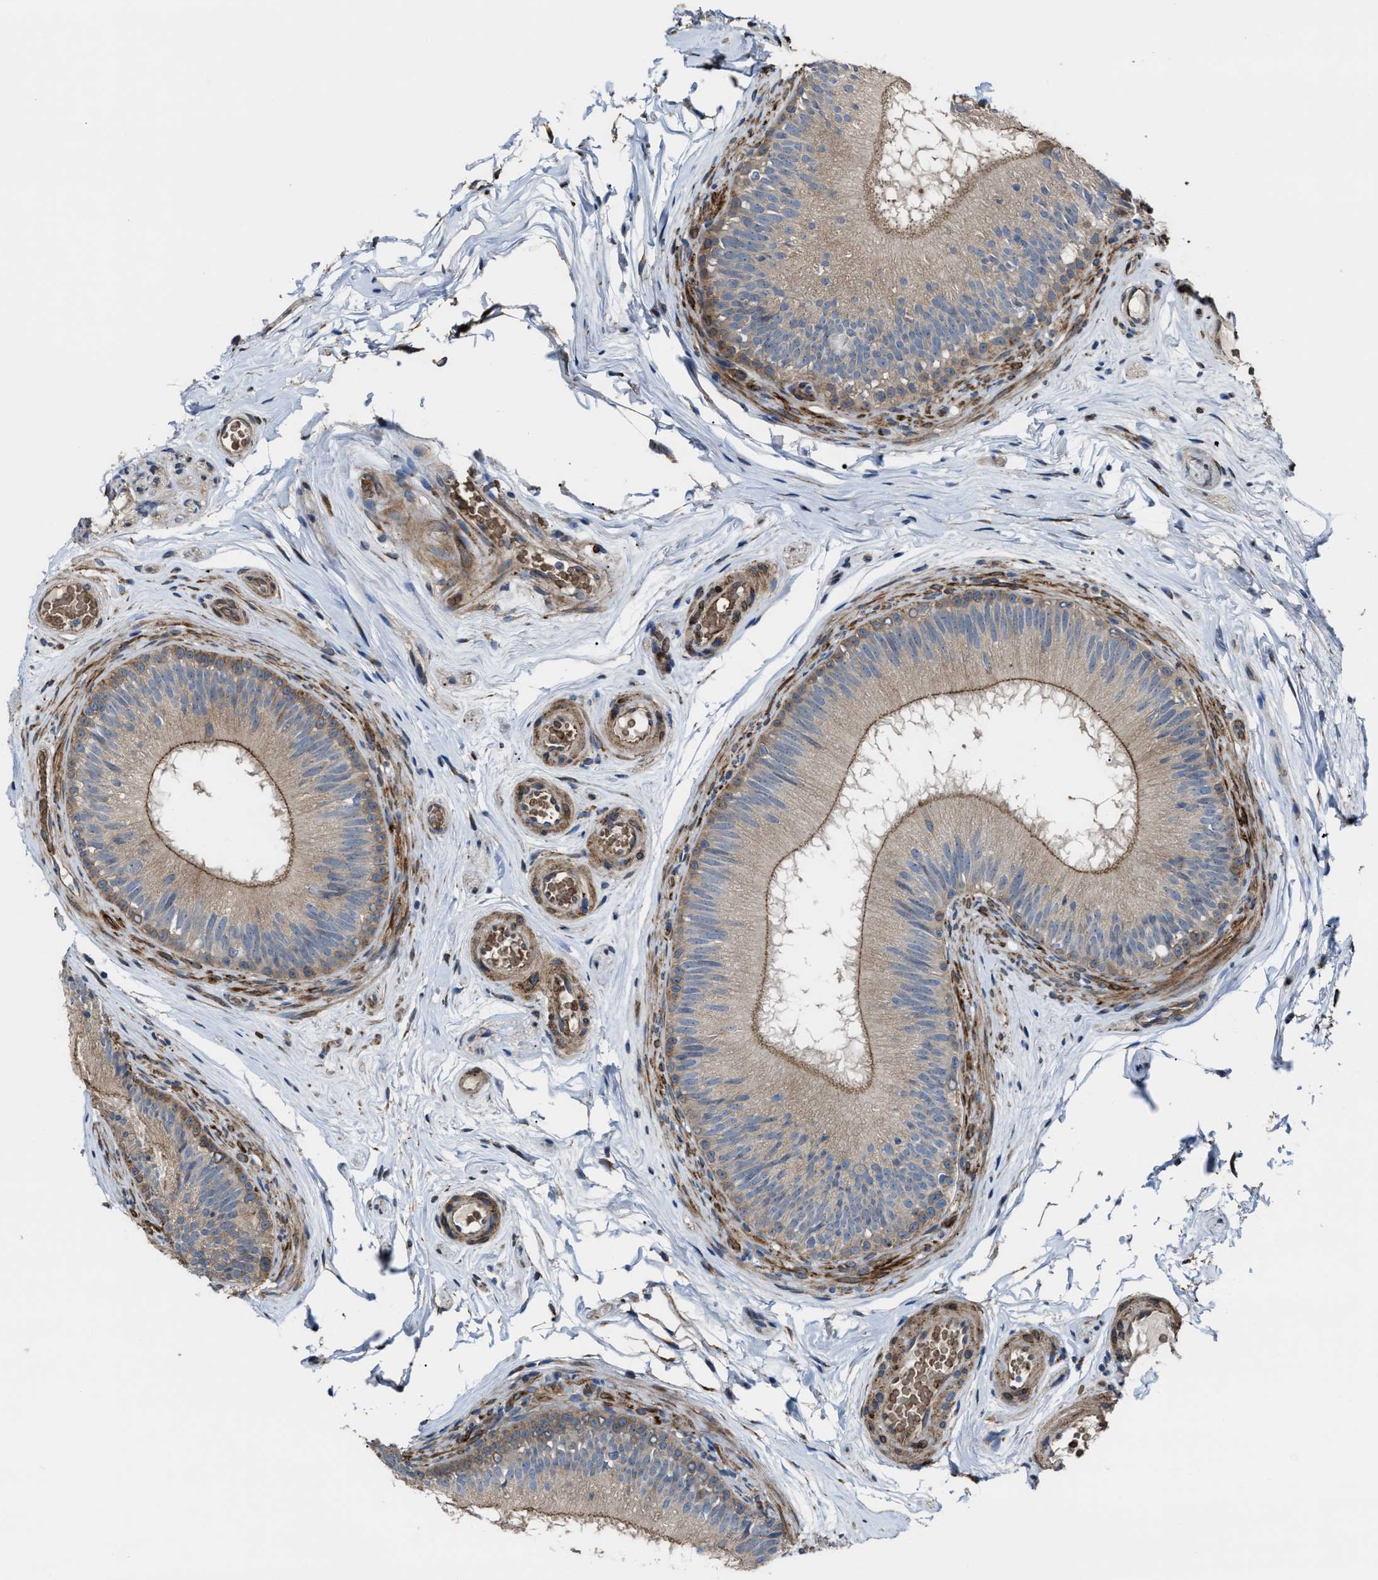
{"staining": {"intensity": "moderate", "quantity": "<25%", "location": "cytoplasmic/membranous"}, "tissue": "epididymis", "cell_type": "Glandular cells", "image_type": "normal", "snomed": [{"axis": "morphology", "description": "Normal tissue, NOS"}, {"axis": "topography", "description": "Testis"}, {"axis": "topography", "description": "Epididymis"}], "caption": "This micrograph exhibits immunohistochemistry (IHC) staining of benign human epididymis, with low moderate cytoplasmic/membranous positivity in approximately <25% of glandular cells.", "gene": "SELENOM", "patient": {"sex": "male", "age": 36}}